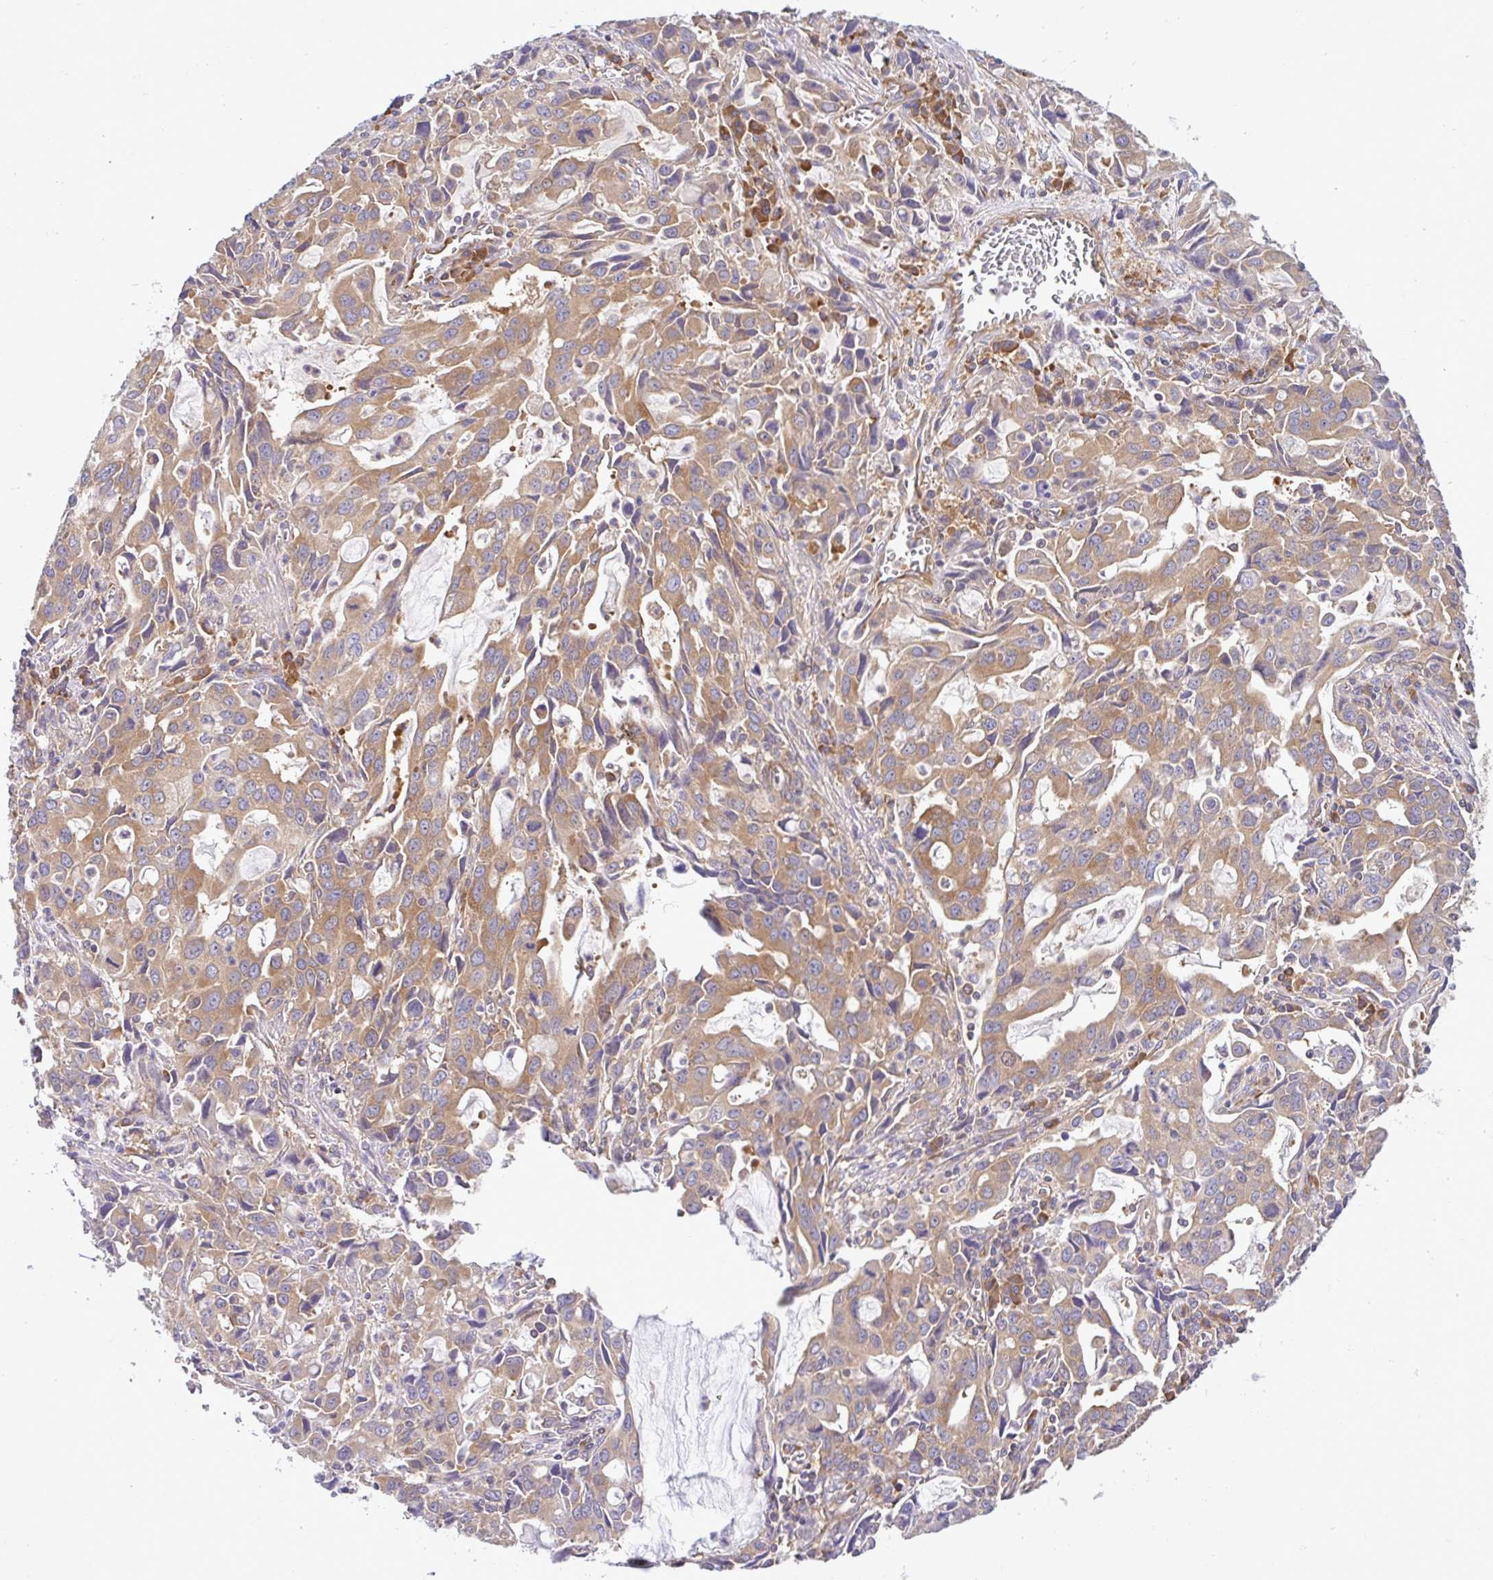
{"staining": {"intensity": "moderate", "quantity": ">75%", "location": "cytoplasmic/membranous"}, "tissue": "stomach cancer", "cell_type": "Tumor cells", "image_type": "cancer", "snomed": [{"axis": "morphology", "description": "Adenocarcinoma, NOS"}, {"axis": "topography", "description": "Stomach, upper"}], "caption": "Protein expression analysis of stomach cancer exhibits moderate cytoplasmic/membranous staining in approximately >75% of tumor cells.", "gene": "LARS1", "patient": {"sex": "male", "age": 85}}